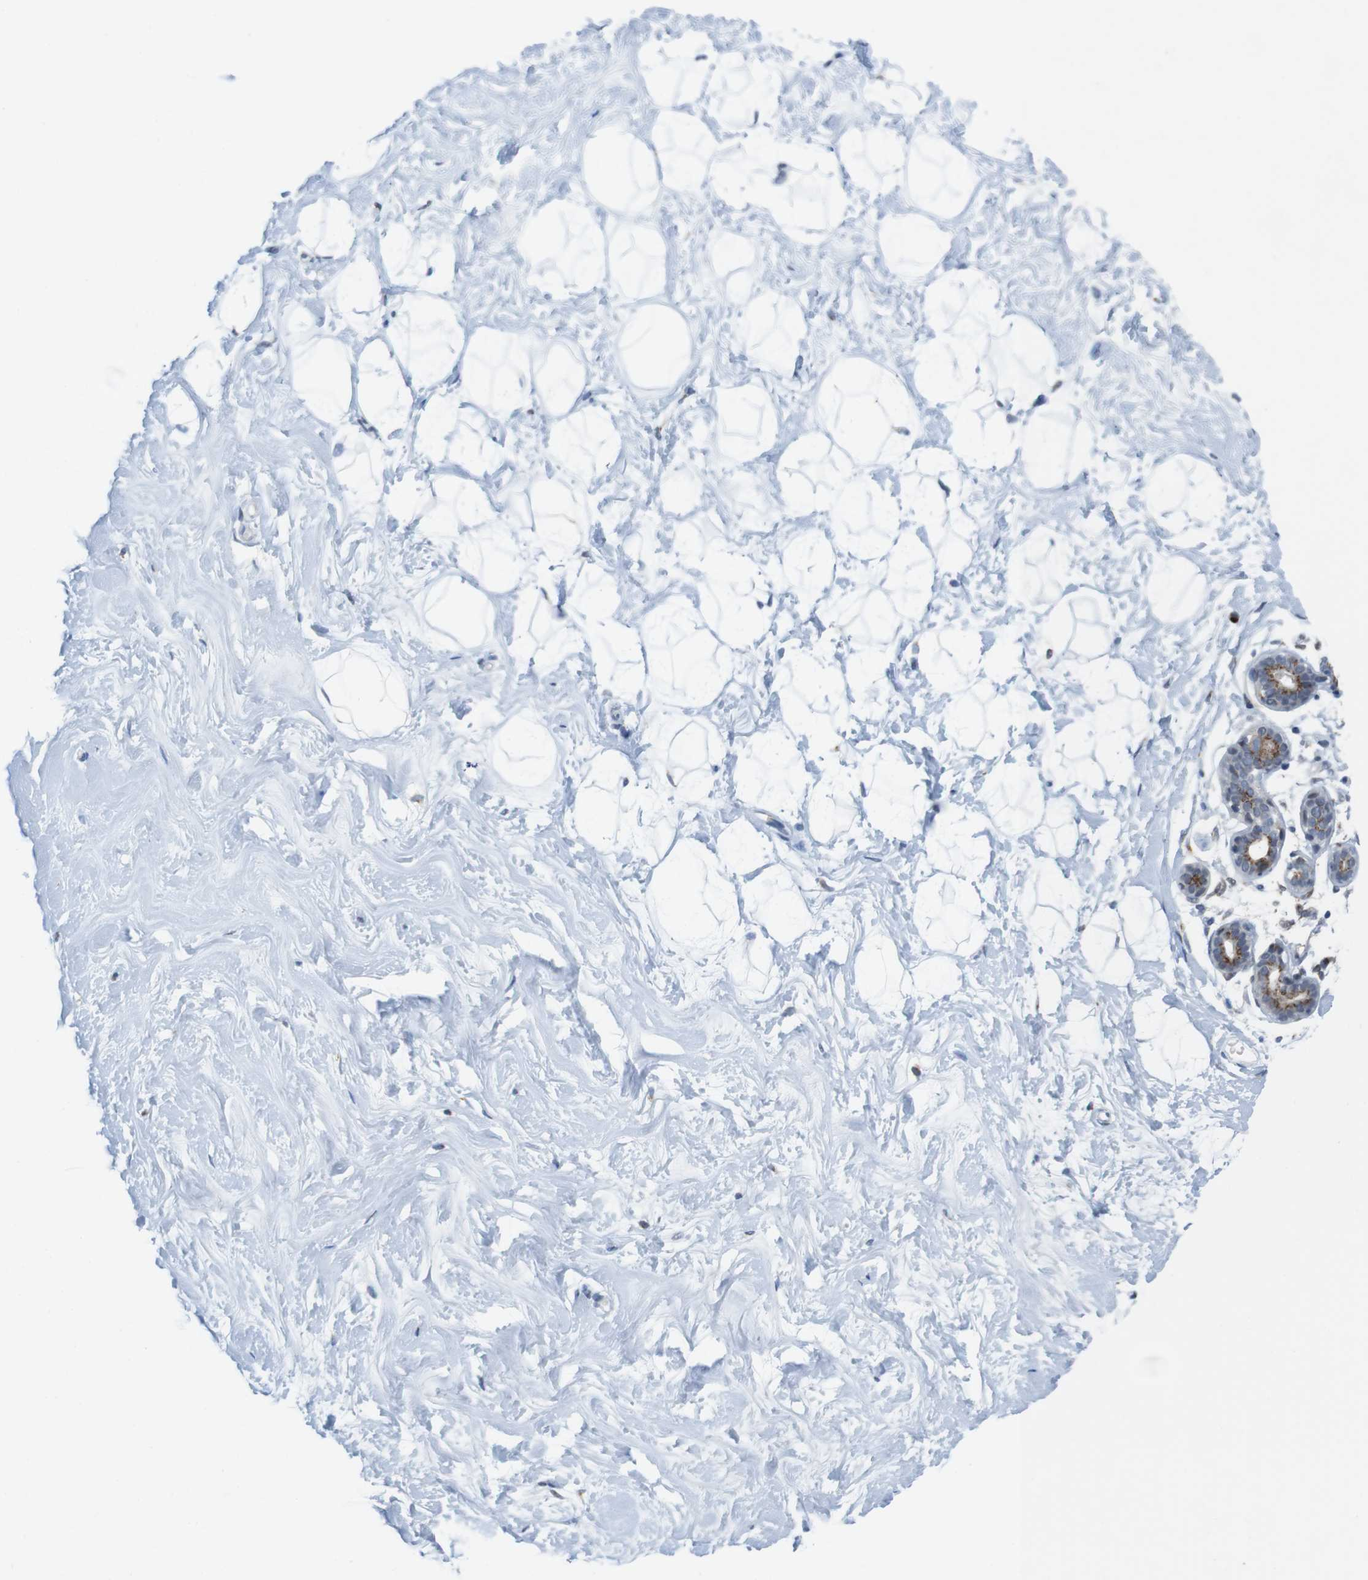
{"staining": {"intensity": "negative", "quantity": "none", "location": "none"}, "tissue": "breast", "cell_type": "Adipocytes", "image_type": "normal", "snomed": [{"axis": "morphology", "description": "Normal tissue, NOS"}, {"axis": "topography", "description": "Breast"}], "caption": "Immunohistochemistry photomicrograph of benign breast: breast stained with DAB (3,3'-diaminobenzidine) exhibits no significant protein positivity in adipocytes. The staining is performed using DAB brown chromogen with nuclei counter-stained in using hematoxylin.", "gene": "ERGIC3", "patient": {"sex": "female", "age": 23}}